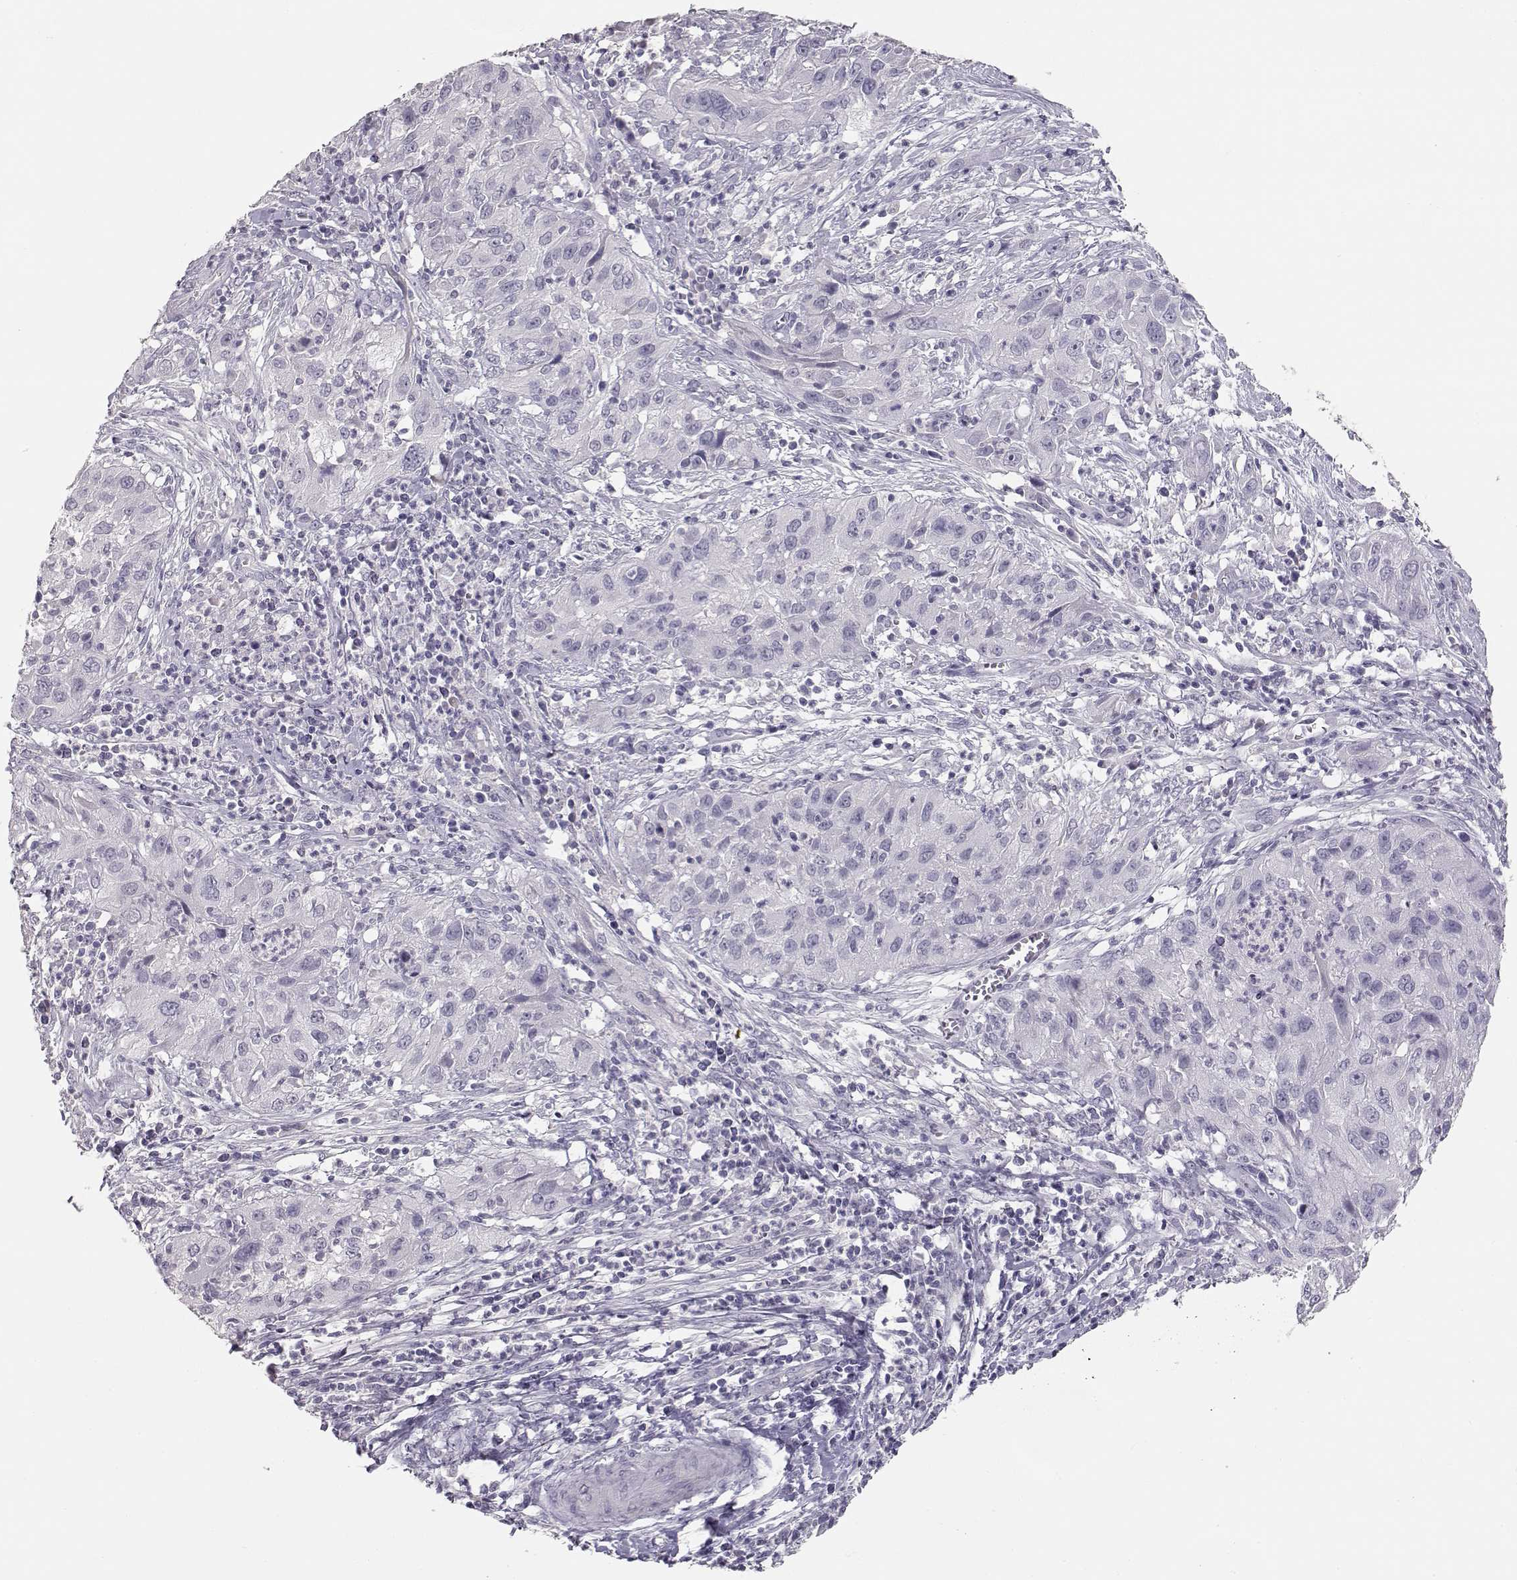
{"staining": {"intensity": "negative", "quantity": "none", "location": "none"}, "tissue": "cervical cancer", "cell_type": "Tumor cells", "image_type": "cancer", "snomed": [{"axis": "morphology", "description": "Squamous cell carcinoma, NOS"}, {"axis": "topography", "description": "Cervix"}], "caption": "Immunohistochemistry (IHC) histopathology image of human cervical squamous cell carcinoma stained for a protein (brown), which displays no expression in tumor cells. The staining was performed using DAB (3,3'-diaminobenzidine) to visualize the protein expression in brown, while the nuclei were stained in blue with hematoxylin (Magnification: 20x).", "gene": "TKTL1", "patient": {"sex": "female", "age": 32}}